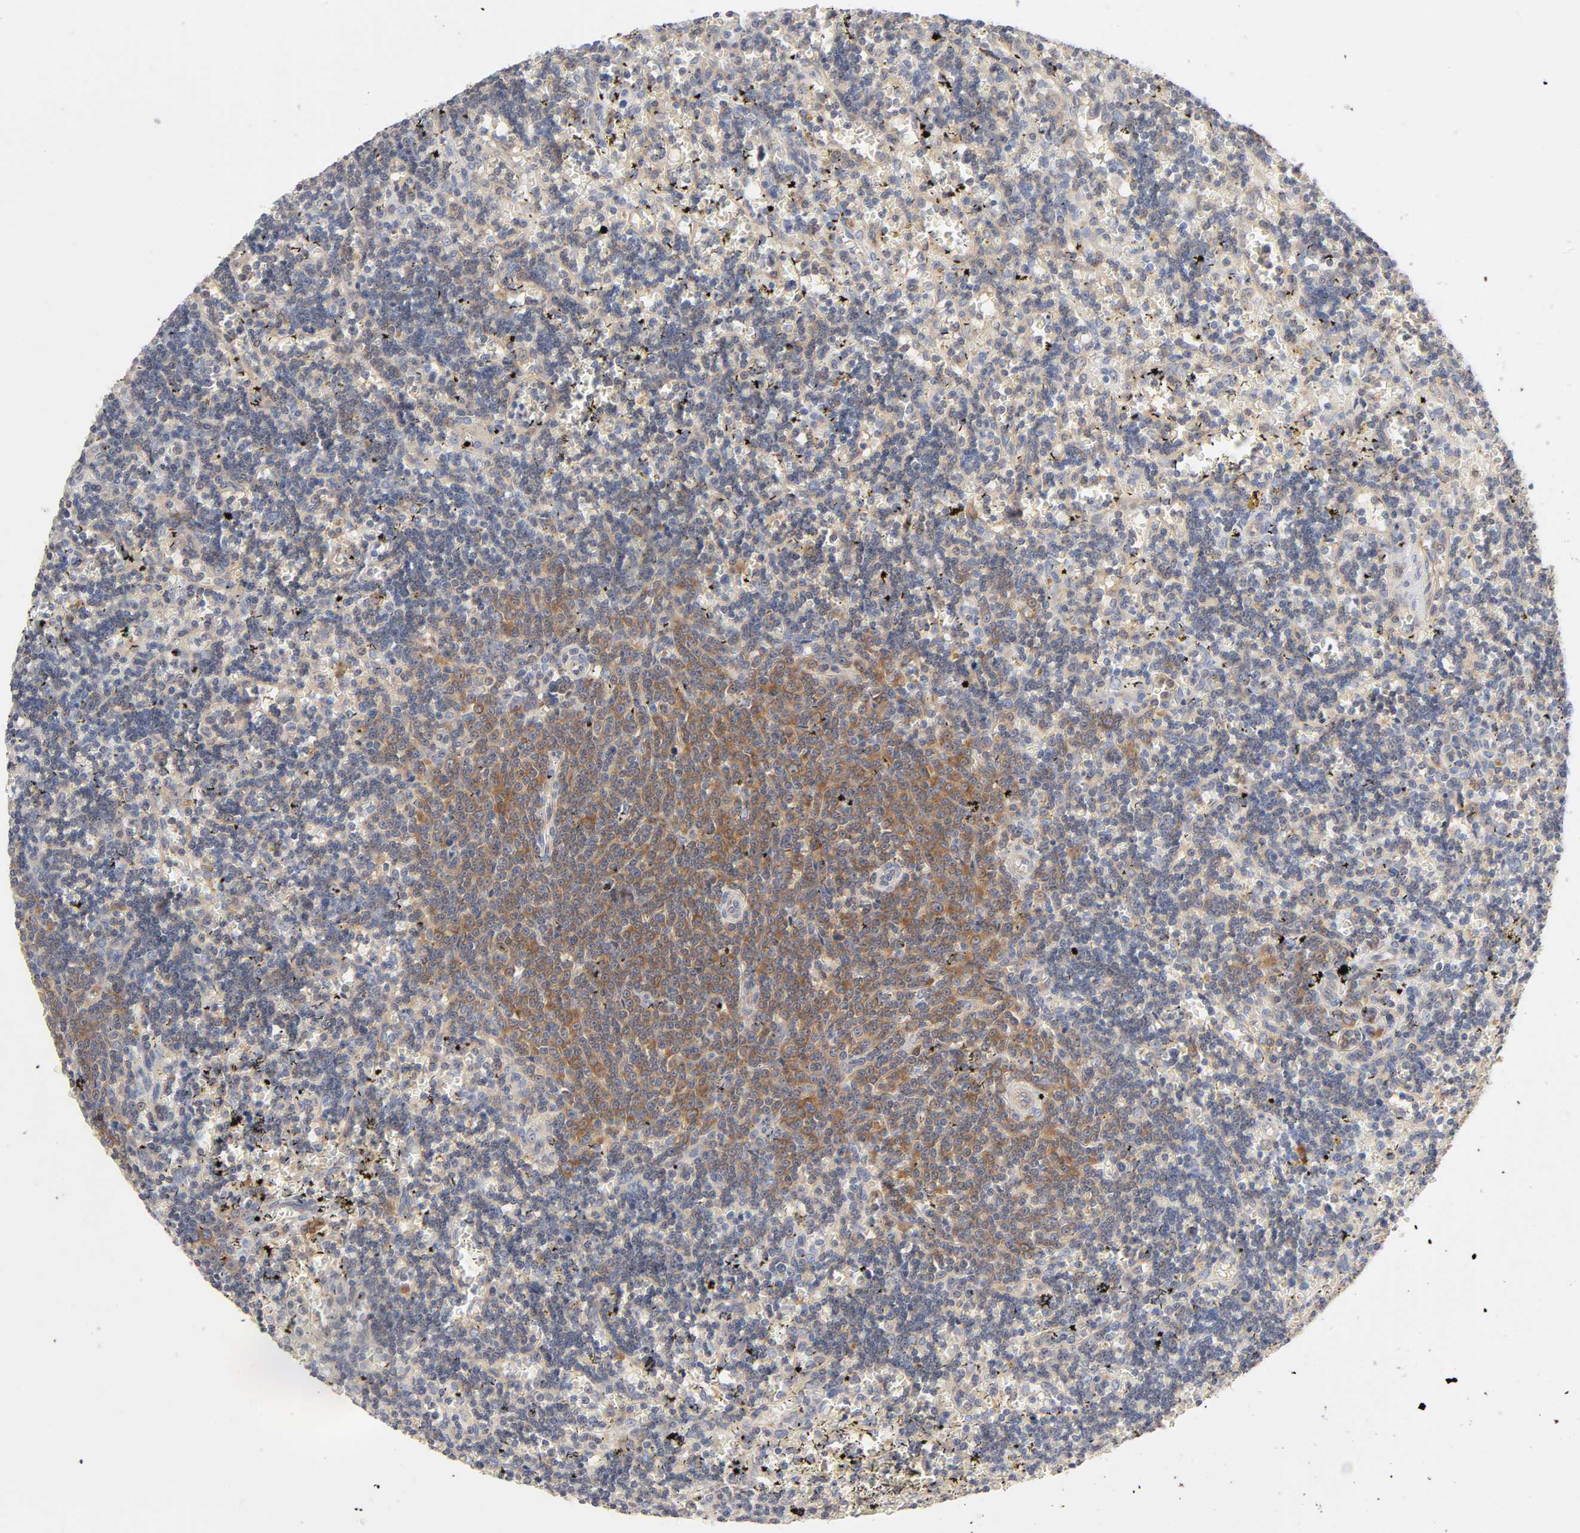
{"staining": {"intensity": "moderate", "quantity": "25%-75%", "location": "cytoplasmic/membranous"}, "tissue": "lymphoma", "cell_type": "Tumor cells", "image_type": "cancer", "snomed": [{"axis": "morphology", "description": "Malignant lymphoma, non-Hodgkin's type, Low grade"}, {"axis": "topography", "description": "Spleen"}], "caption": "The photomicrograph shows immunohistochemical staining of low-grade malignant lymphoma, non-Hodgkin's type. There is moderate cytoplasmic/membranous staining is appreciated in about 25%-75% of tumor cells.", "gene": "SCHIP1", "patient": {"sex": "male", "age": 60}}